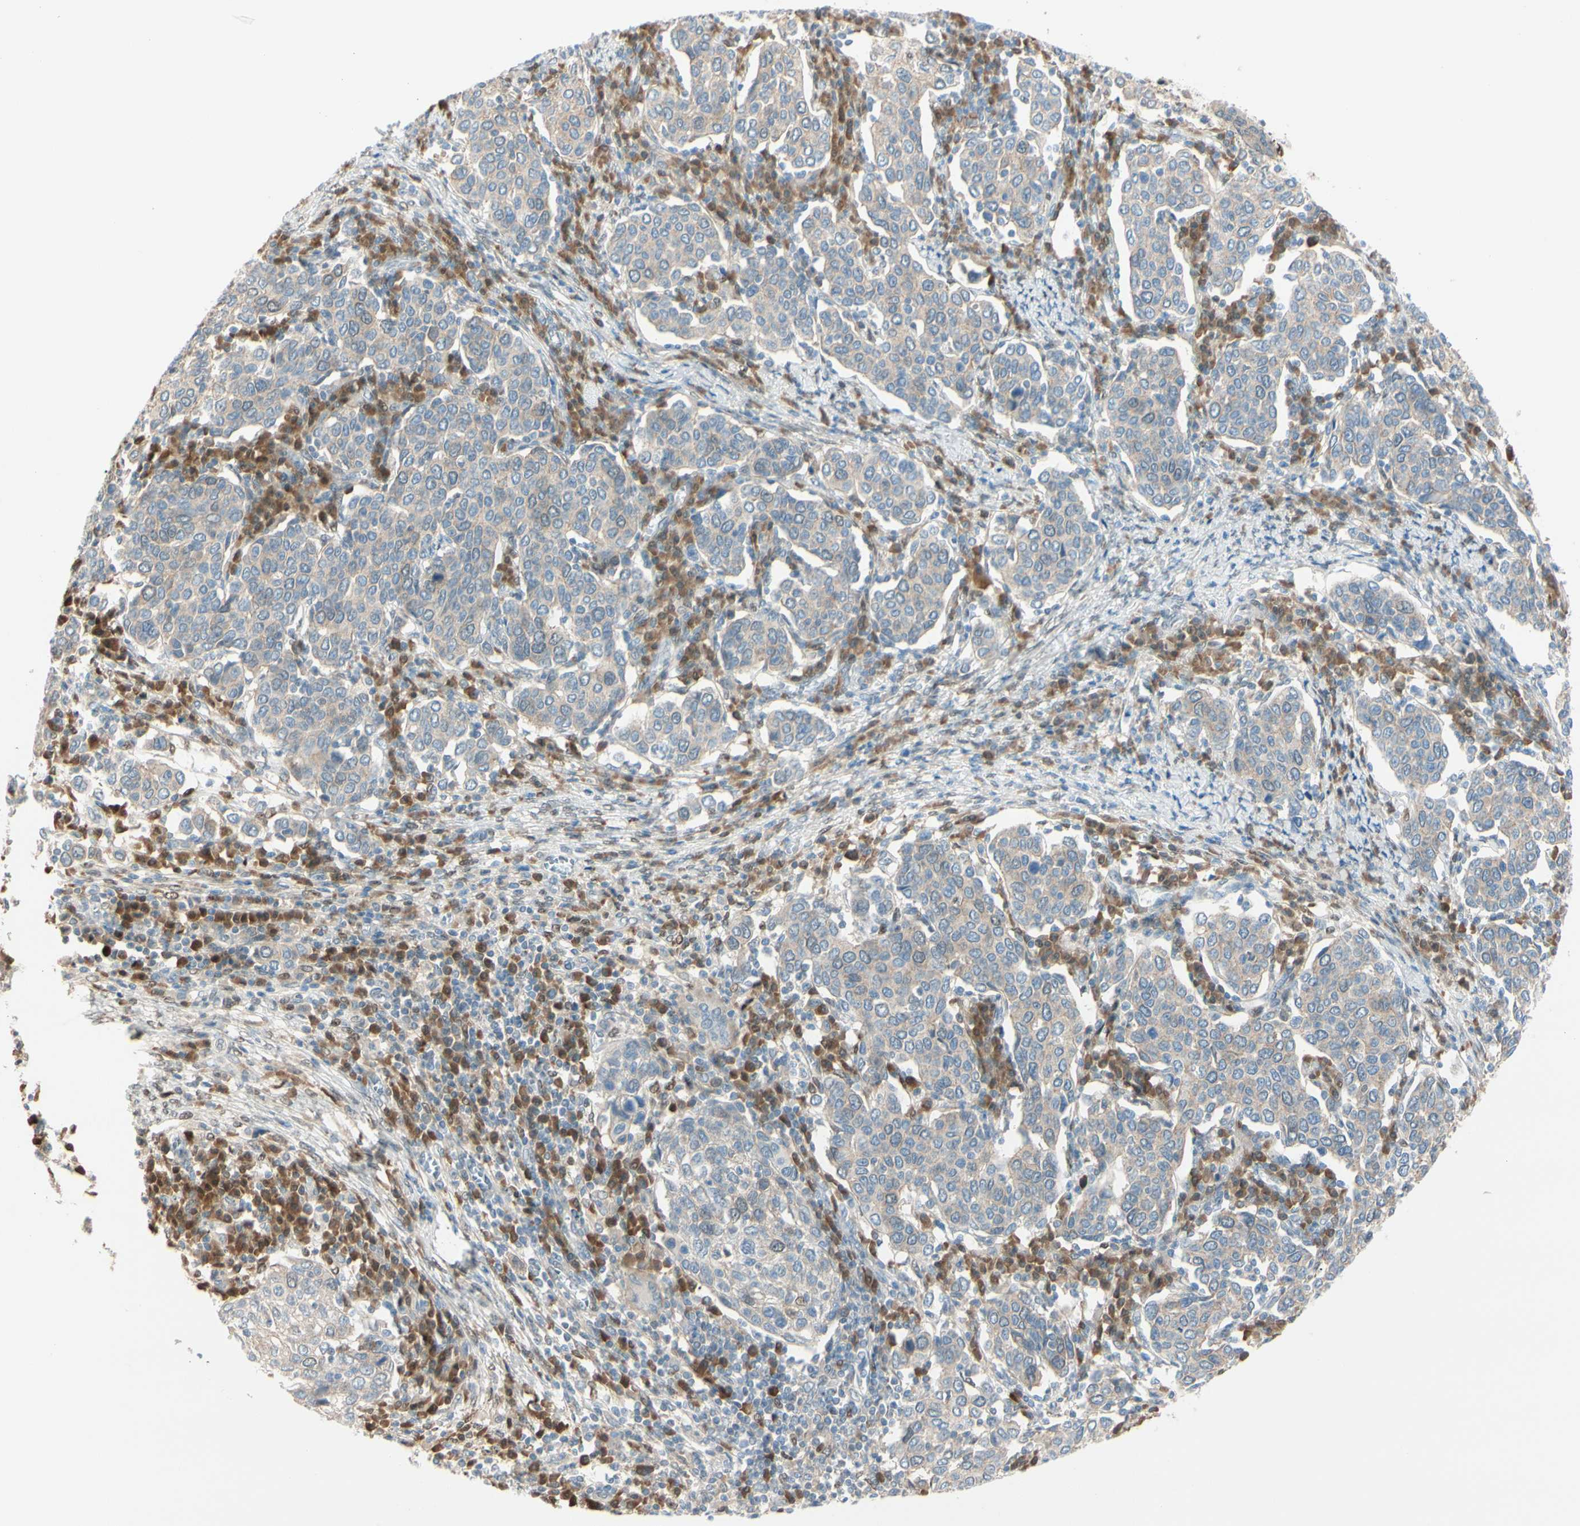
{"staining": {"intensity": "weak", "quantity": ">75%", "location": "cytoplasmic/membranous"}, "tissue": "cervical cancer", "cell_type": "Tumor cells", "image_type": "cancer", "snomed": [{"axis": "morphology", "description": "Squamous cell carcinoma, NOS"}, {"axis": "topography", "description": "Cervix"}], "caption": "Squamous cell carcinoma (cervical) stained with IHC shows weak cytoplasmic/membranous positivity in approximately >75% of tumor cells. The protein of interest is shown in brown color, while the nuclei are stained blue.", "gene": "PTTG1", "patient": {"sex": "female", "age": 40}}